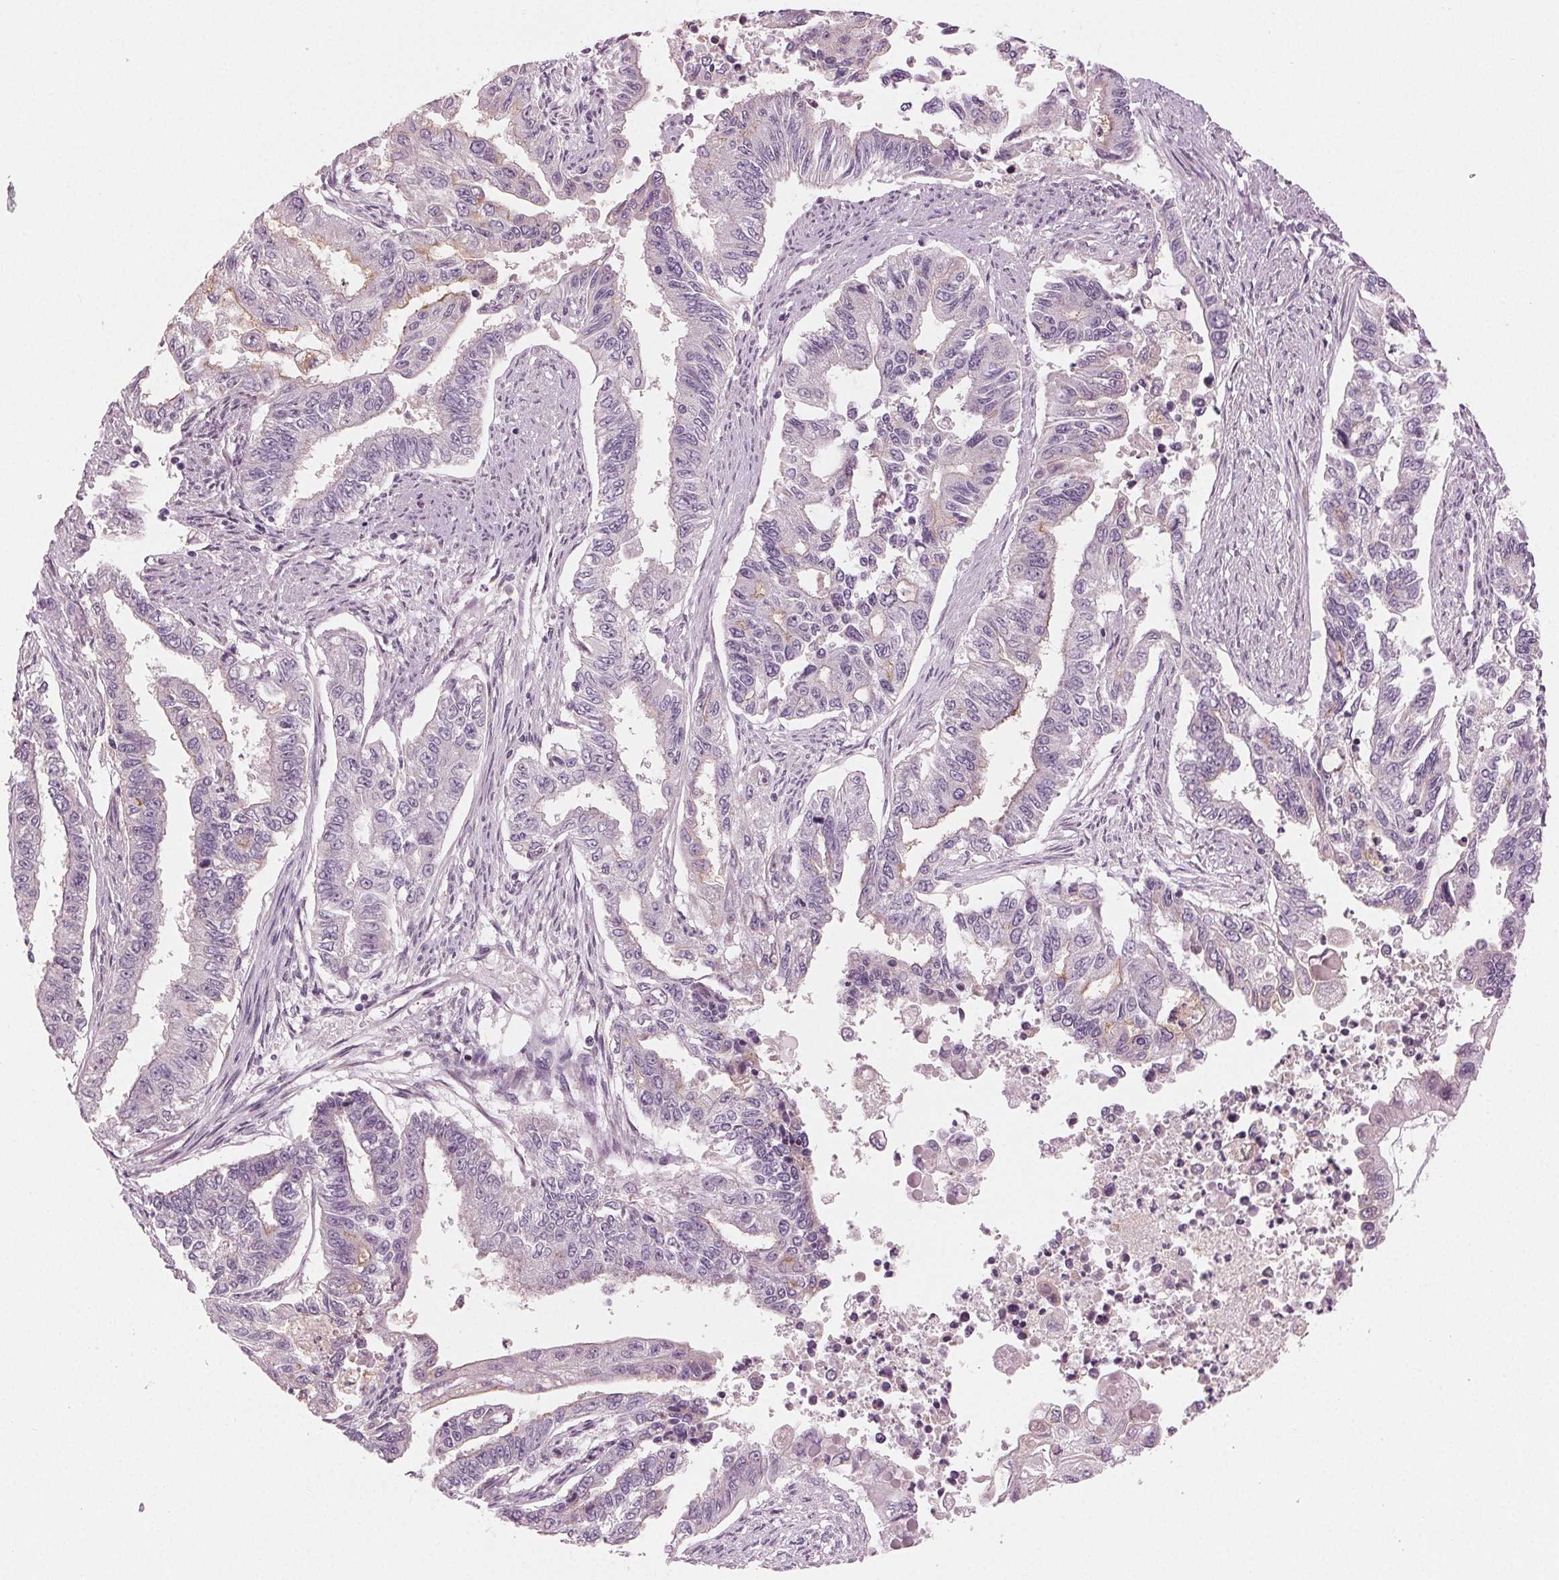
{"staining": {"intensity": "negative", "quantity": "none", "location": "none"}, "tissue": "endometrial cancer", "cell_type": "Tumor cells", "image_type": "cancer", "snomed": [{"axis": "morphology", "description": "Adenocarcinoma, NOS"}, {"axis": "topography", "description": "Uterus"}], "caption": "This is an immunohistochemistry (IHC) image of adenocarcinoma (endometrial). There is no expression in tumor cells.", "gene": "PRAP1", "patient": {"sex": "female", "age": 59}}